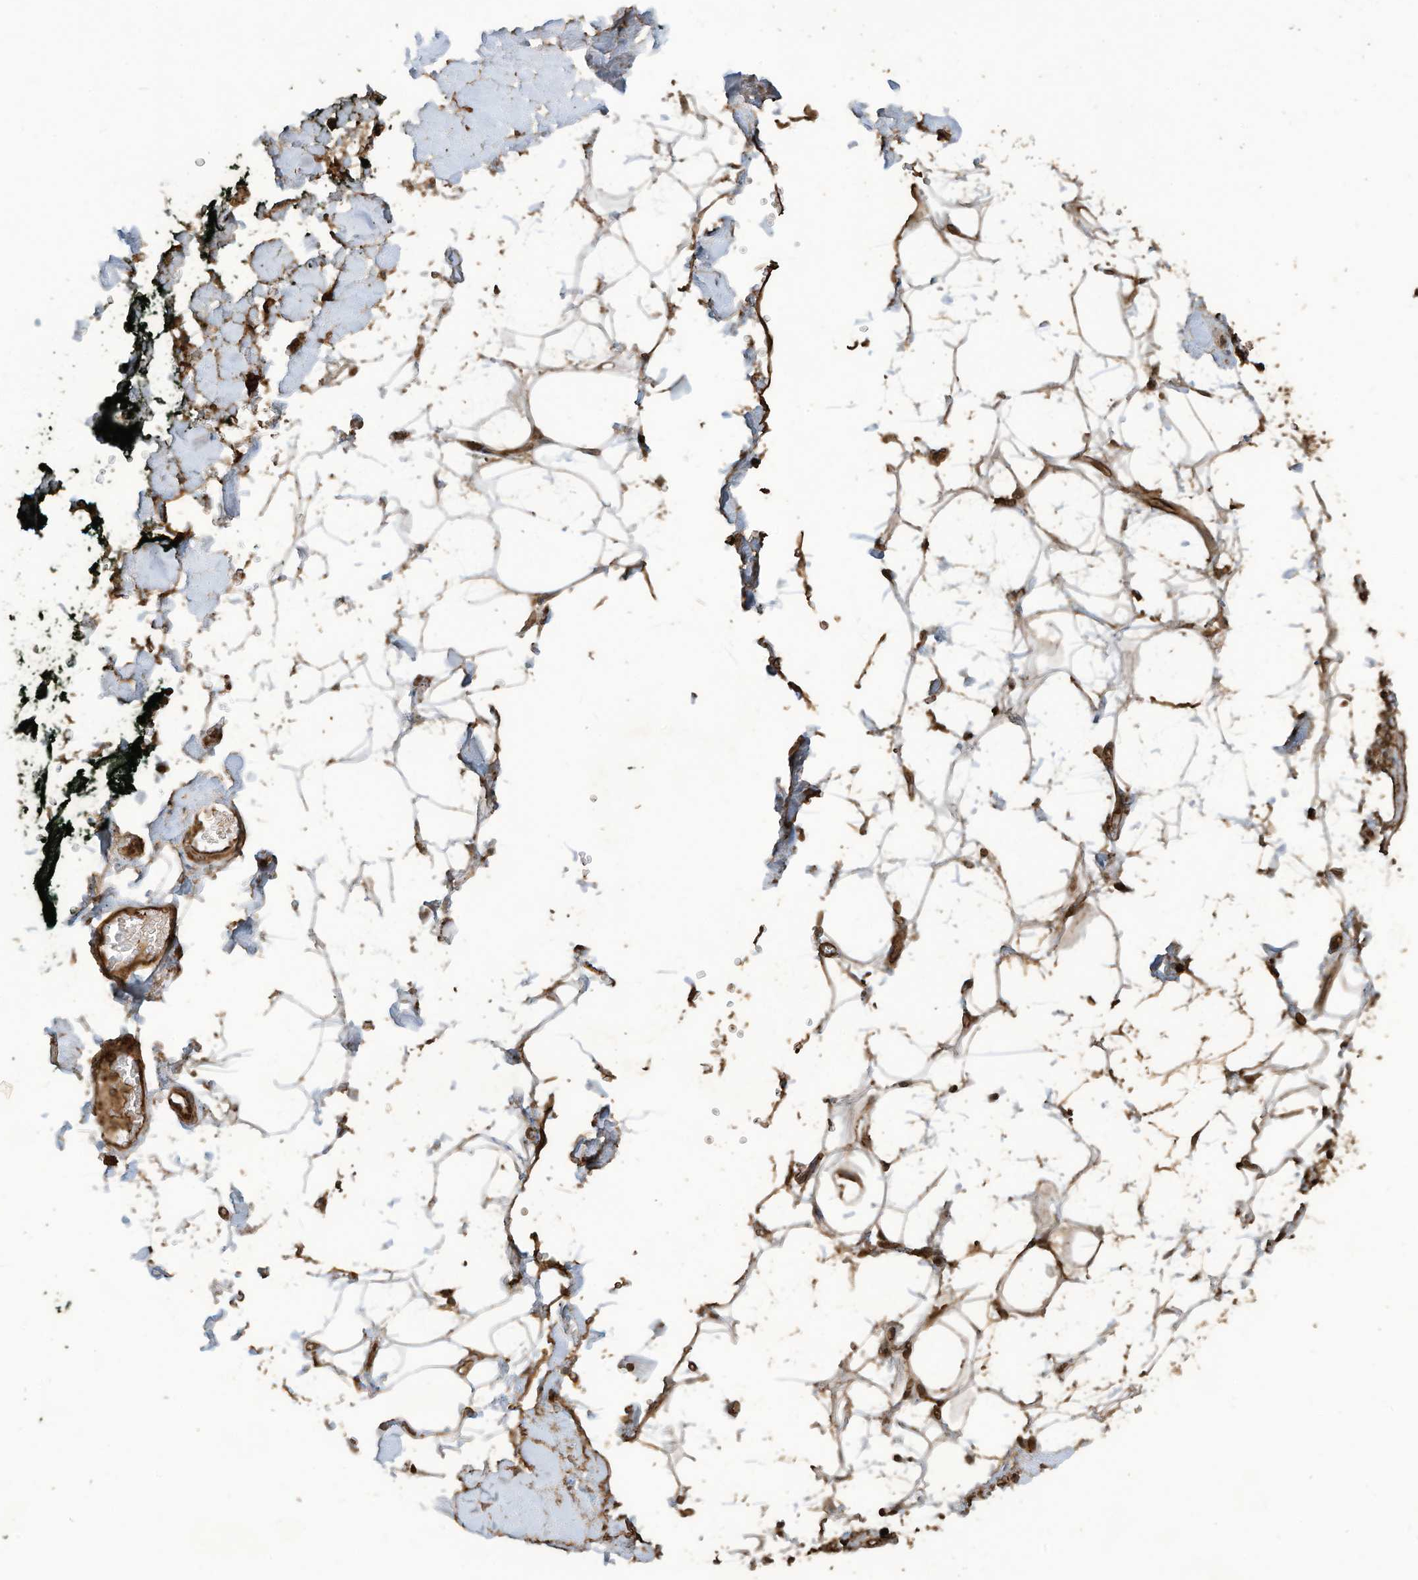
{"staining": {"intensity": "negative", "quantity": "none", "location": "none"}, "tissue": "adipose tissue", "cell_type": "Adipocytes", "image_type": "normal", "snomed": [{"axis": "morphology", "description": "Normal tissue, NOS"}, {"axis": "morphology", "description": "Adenocarcinoma, NOS"}, {"axis": "topography", "description": "Pancreas"}, {"axis": "topography", "description": "Peripheral nerve tissue"}], "caption": "A high-resolution image shows IHC staining of benign adipose tissue, which exhibits no significant positivity in adipocytes. (DAB immunohistochemistry (IHC) with hematoxylin counter stain).", "gene": "DDIT4", "patient": {"sex": "male", "age": 59}}